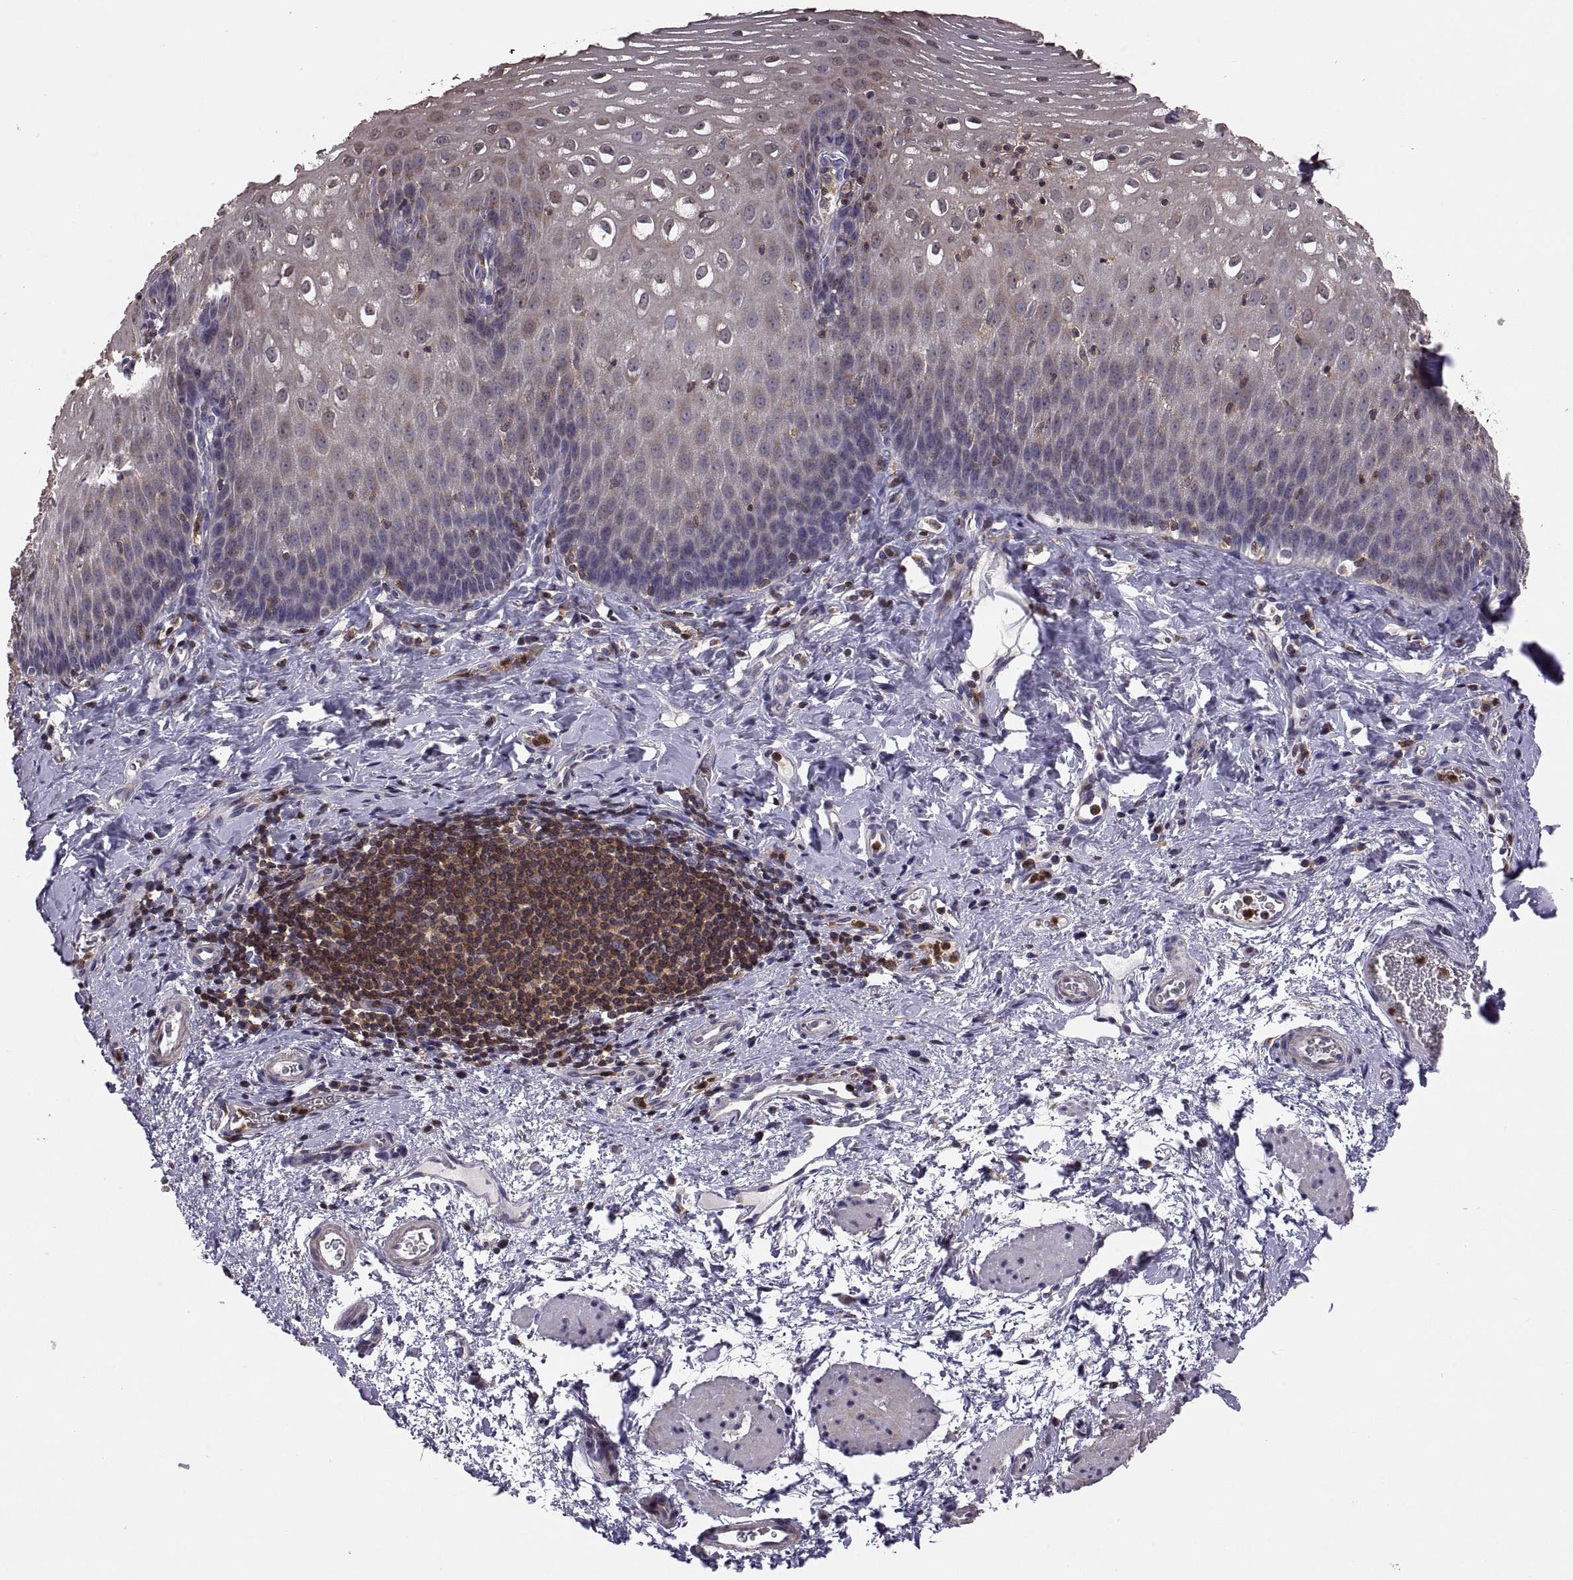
{"staining": {"intensity": "weak", "quantity": ">75%", "location": "cytoplasmic/membranous"}, "tissue": "esophagus", "cell_type": "Squamous epithelial cells", "image_type": "normal", "snomed": [{"axis": "morphology", "description": "Normal tissue, NOS"}, {"axis": "topography", "description": "Esophagus"}], "caption": "IHC of unremarkable esophagus reveals low levels of weak cytoplasmic/membranous expression in about >75% of squamous epithelial cells.", "gene": "ACAP1", "patient": {"sex": "male", "age": 68}}